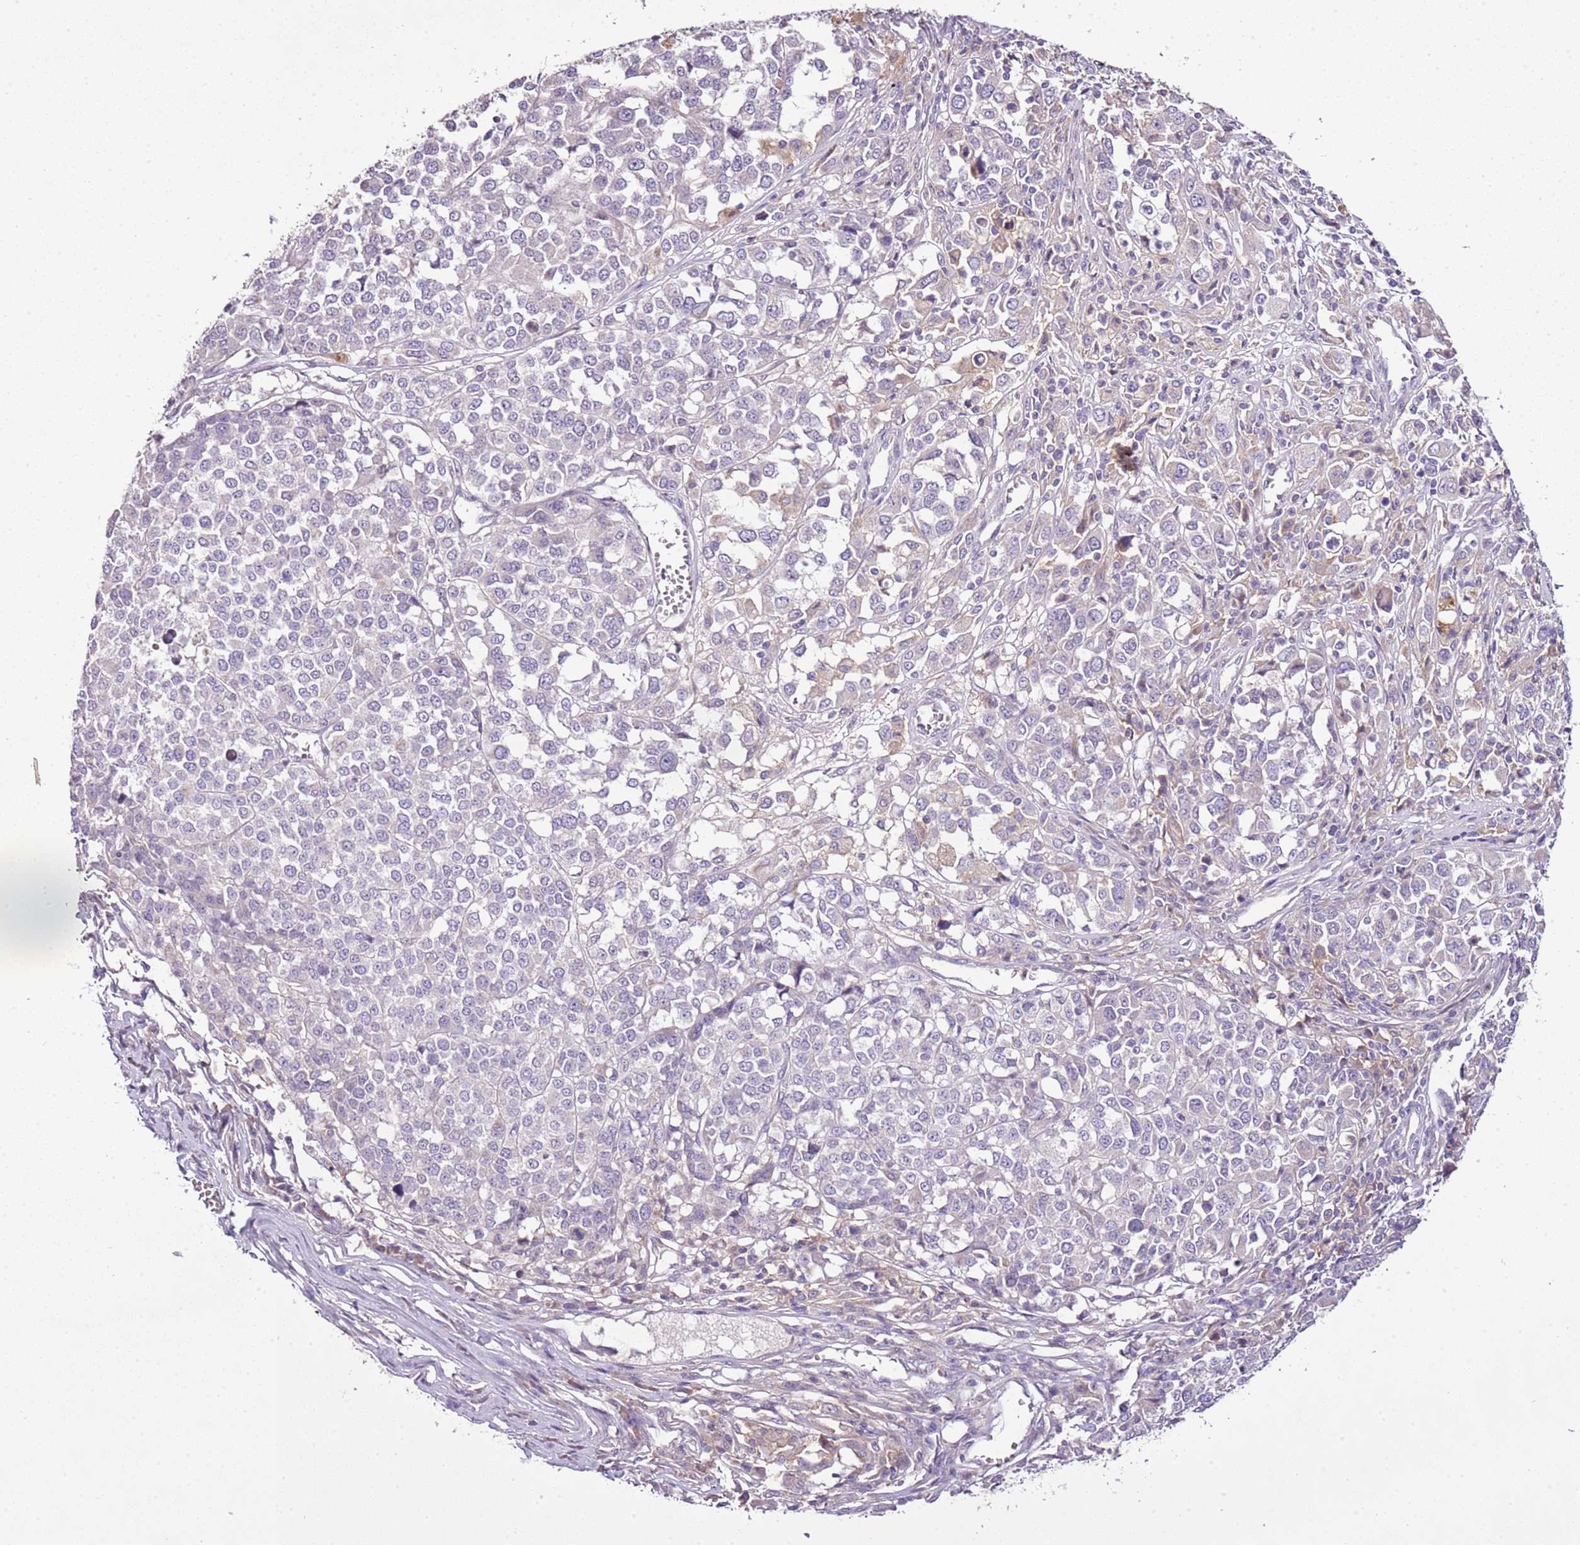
{"staining": {"intensity": "negative", "quantity": "none", "location": "none"}, "tissue": "melanoma", "cell_type": "Tumor cells", "image_type": "cancer", "snomed": [{"axis": "morphology", "description": "Malignant melanoma, Metastatic site"}, {"axis": "topography", "description": "Lymph node"}], "caption": "Photomicrograph shows no significant protein positivity in tumor cells of melanoma.", "gene": "CMKLR1", "patient": {"sex": "male", "age": 44}}